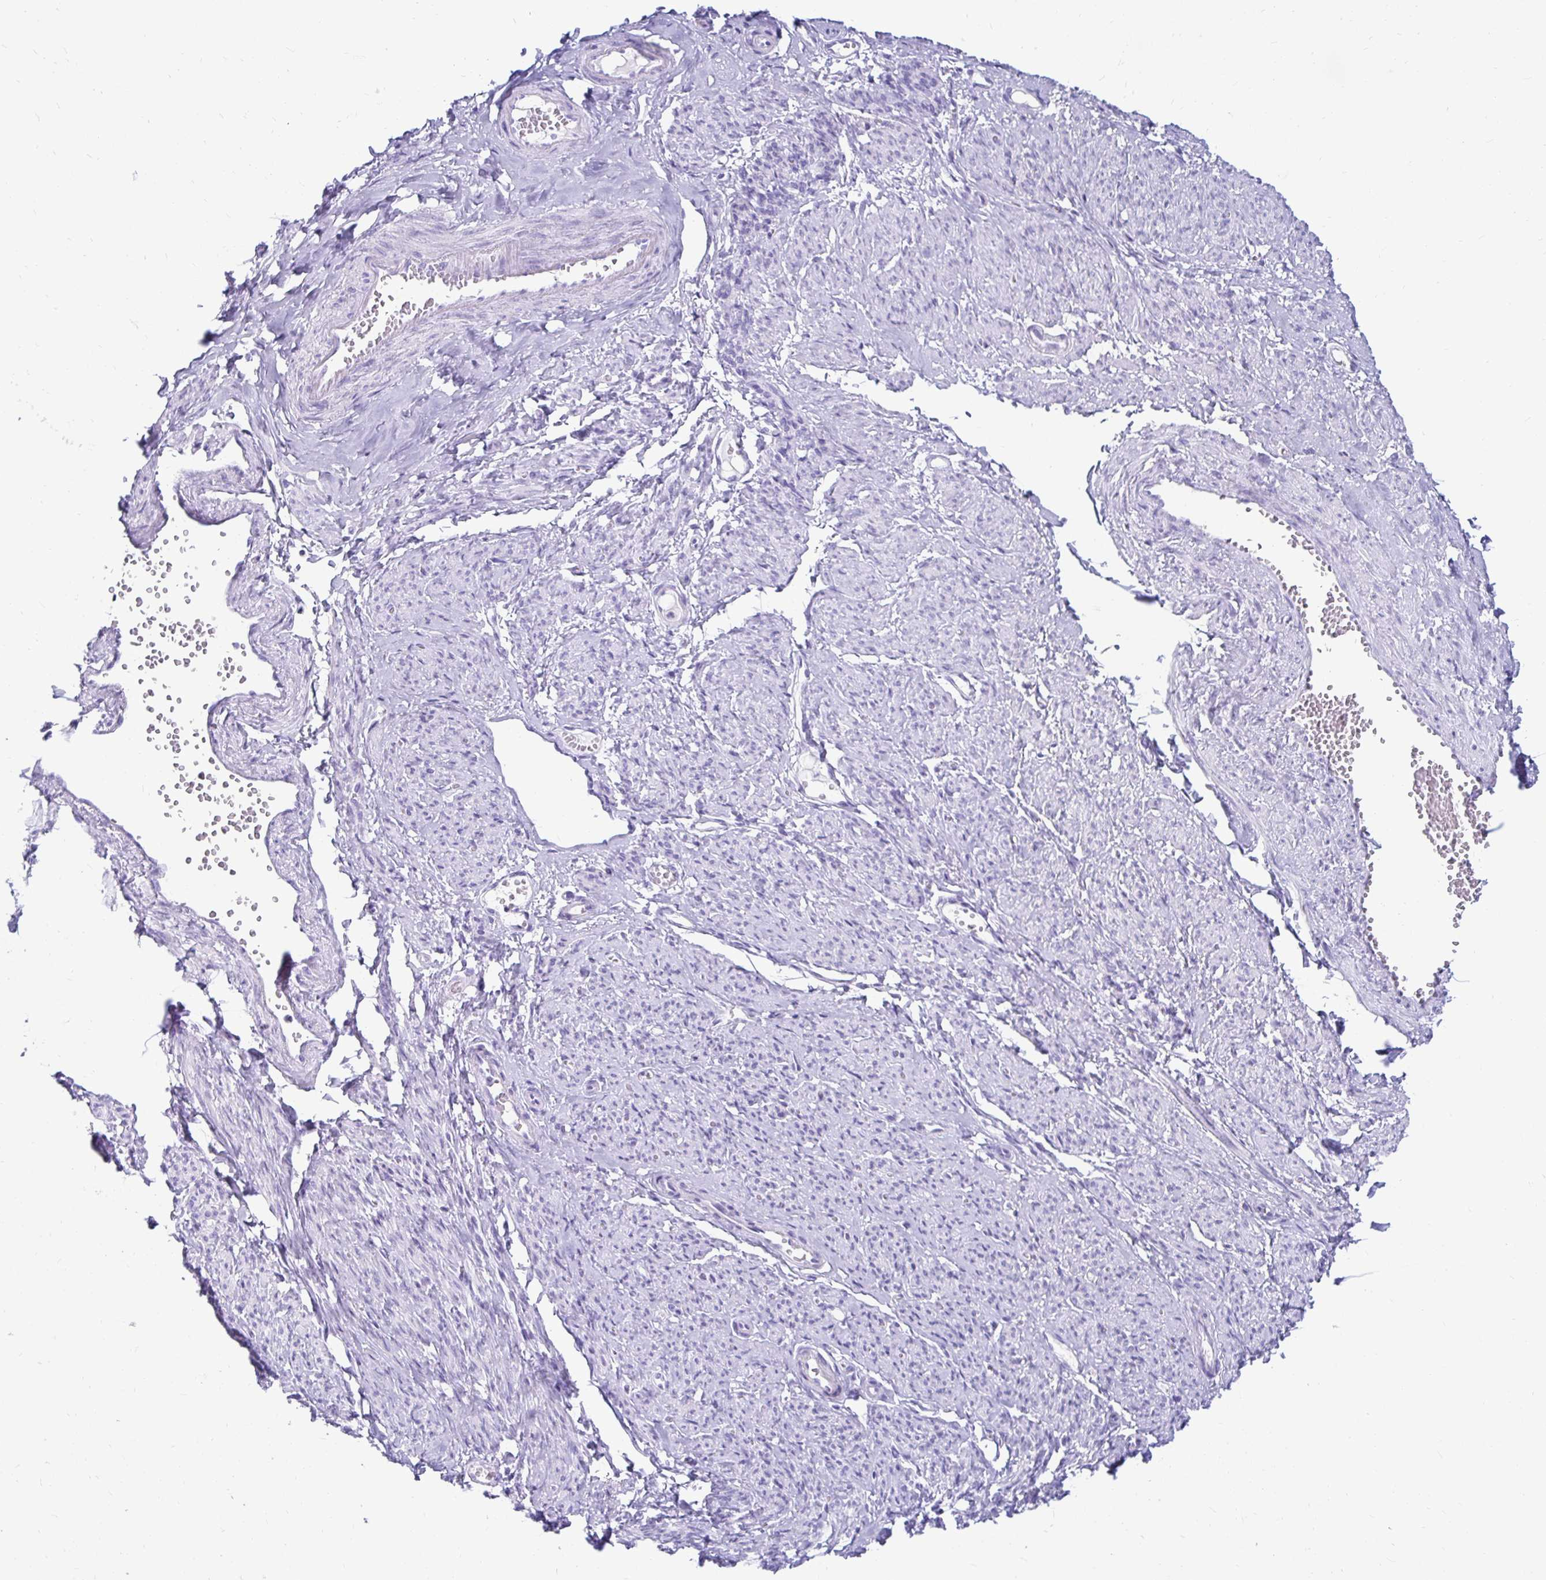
{"staining": {"intensity": "negative", "quantity": "none", "location": "none"}, "tissue": "smooth muscle", "cell_type": "Smooth muscle cells", "image_type": "normal", "snomed": [{"axis": "morphology", "description": "Normal tissue, NOS"}, {"axis": "topography", "description": "Smooth muscle"}], "caption": "Histopathology image shows no protein staining in smooth muscle cells of normal smooth muscle.", "gene": "CST6", "patient": {"sex": "female", "age": 65}}